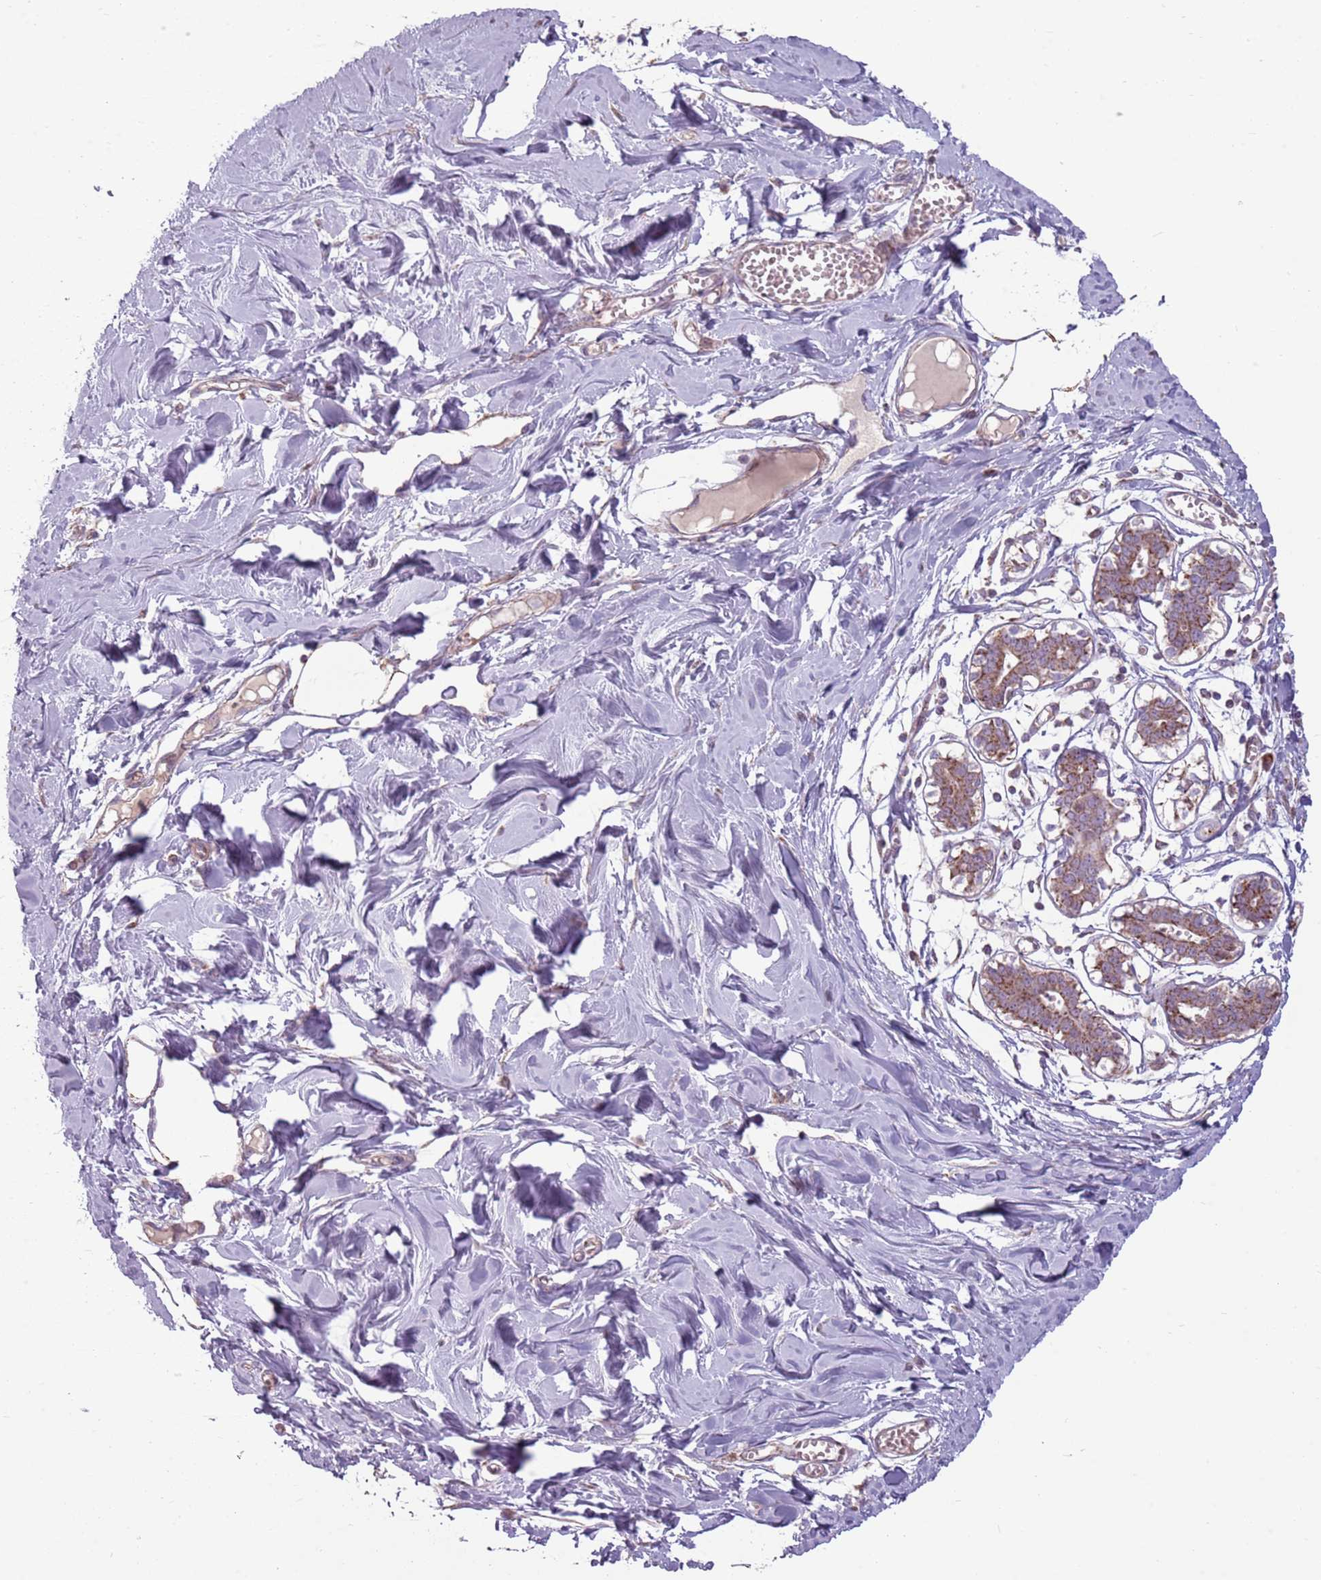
{"staining": {"intensity": "negative", "quantity": "none", "location": "none"}, "tissue": "breast", "cell_type": "Adipocytes", "image_type": "normal", "snomed": [{"axis": "morphology", "description": "Normal tissue, NOS"}, {"axis": "topography", "description": "Breast"}], "caption": "Immunohistochemistry (IHC) histopathology image of benign human breast stained for a protein (brown), which reveals no expression in adipocytes.", "gene": "ZNF530", "patient": {"sex": "female", "age": 27}}